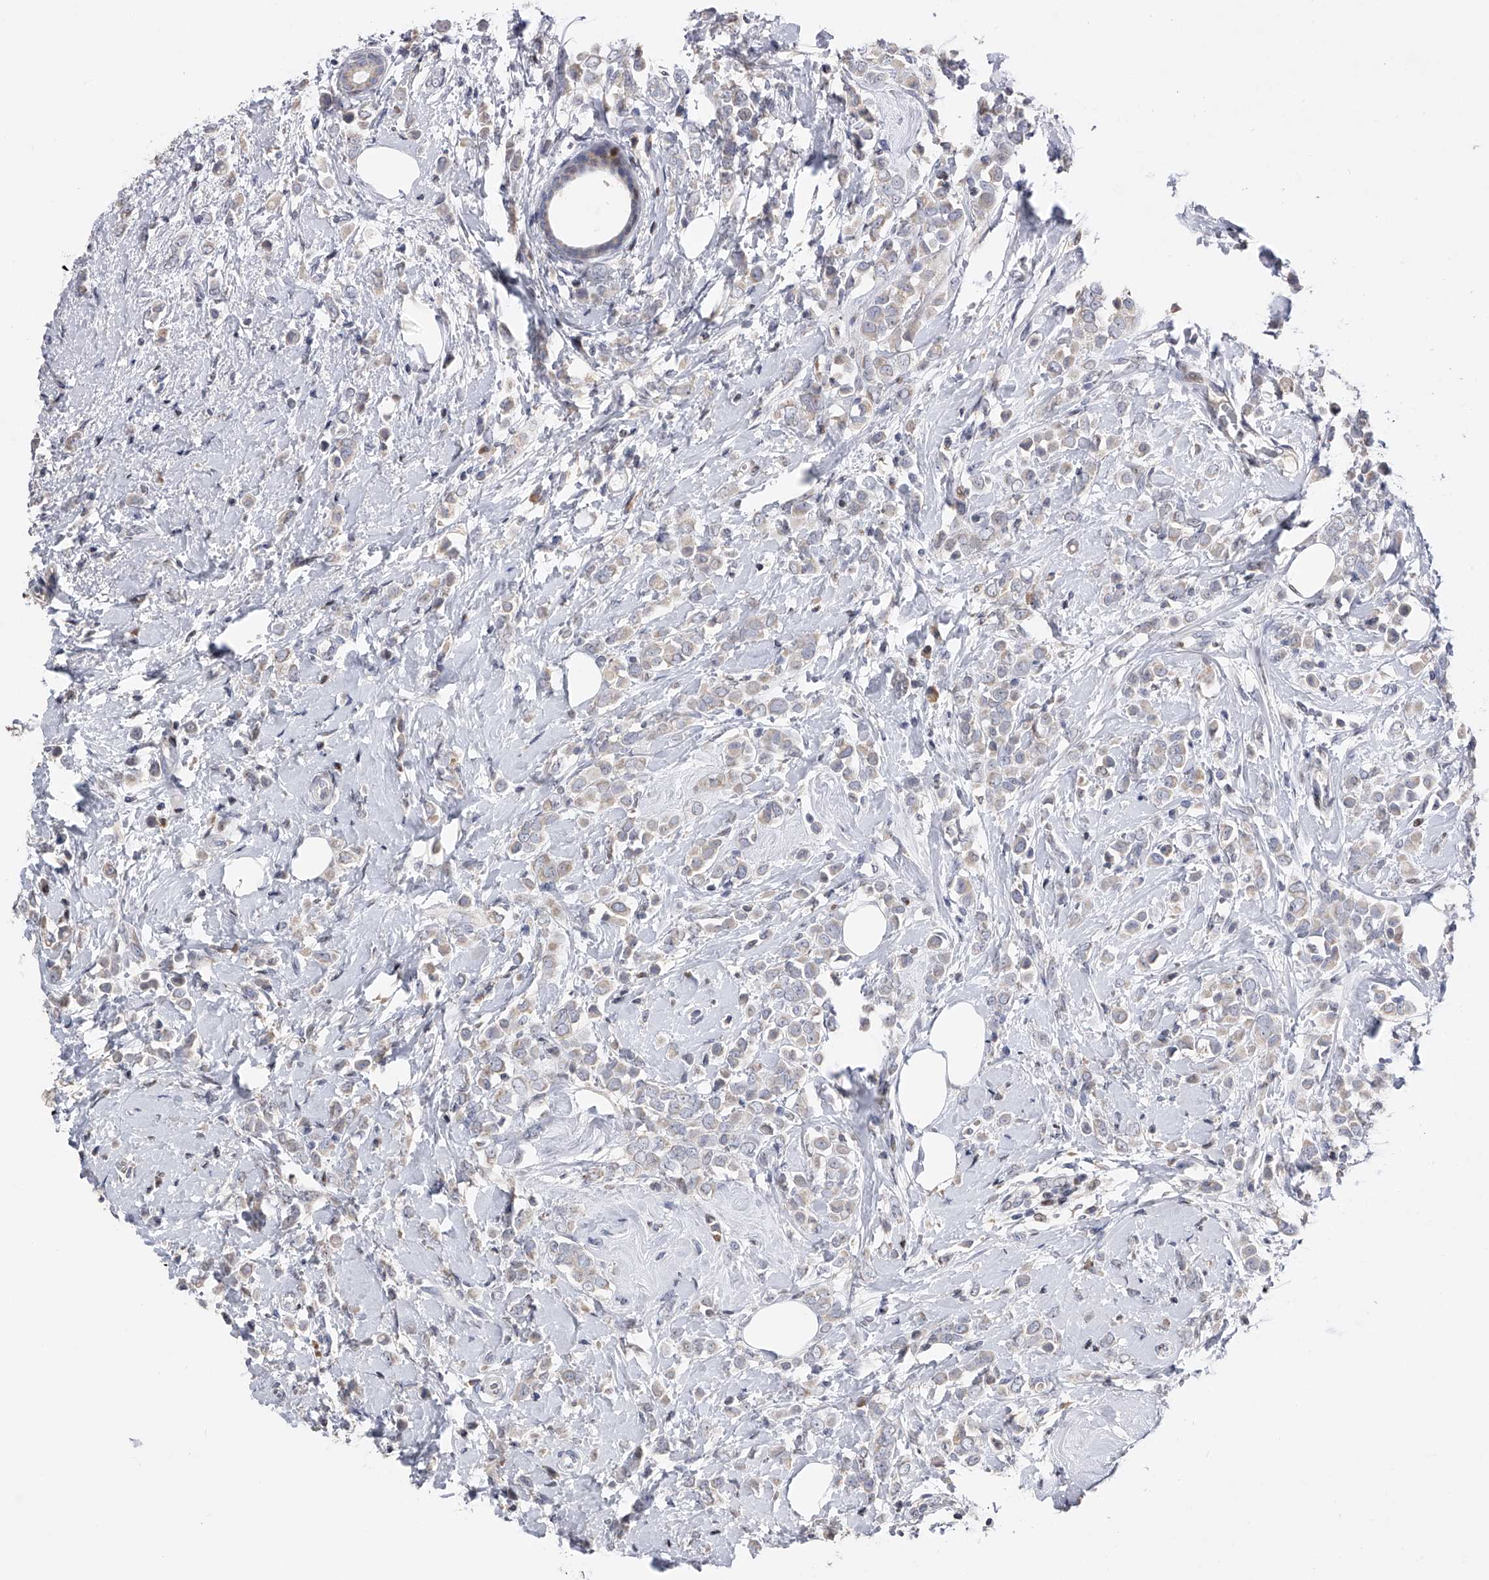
{"staining": {"intensity": "negative", "quantity": "none", "location": "none"}, "tissue": "breast cancer", "cell_type": "Tumor cells", "image_type": "cancer", "snomed": [{"axis": "morphology", "description": "Lobular carcinoma"}, {"axis": "topography", "description": "Breast"}], "caption": "This image is of breast cancer (lobular carcinoma) stained with immunohistochemistry (IHC) to label a protein in brown with the nuclei are counter-stained blue. There is no positivity in tumor cells.", "gene": "RWDD2A", "patient": {"sex": "female", "age": 47}}